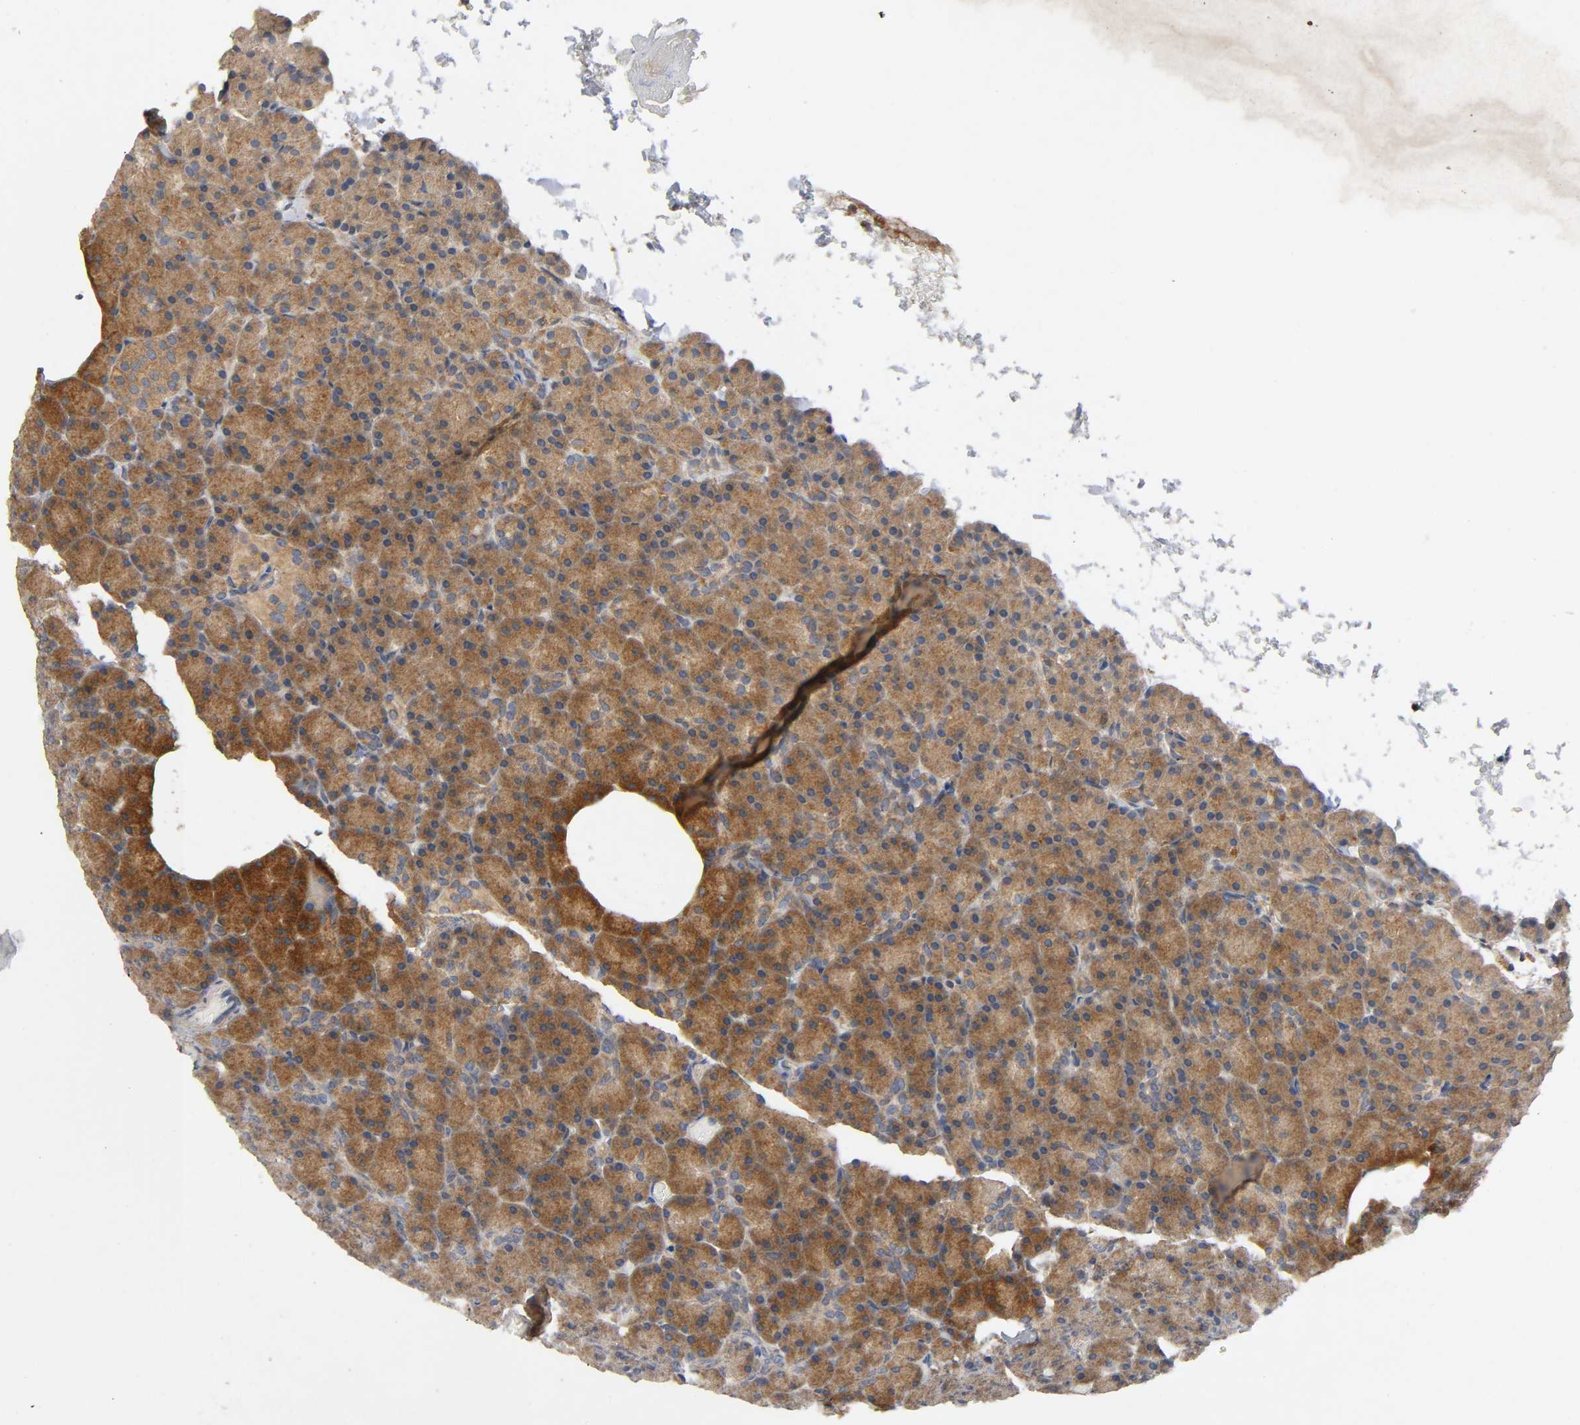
{"staining": {"intensity": "moderate", "quantity": ">75%", "location": "cytoplasmic/membranous"}, "tissue": "pancreas", "cell_type": "Exocrine glandular cells", "image_type": "normal", "snomed": [{"axis": "morphology", "description": "Normal tissue, NOS"}, {"axis": "topography", "description": "Pancreas"}], "caption": "Exocrine glandular cells demonstrate moderate cytoplasmic/membranous expression in approximately >75% of cells in normal pancreas. Using DAB (brown) and hematoxylin (blue) stains, captured at high magnification using brightfield microscopy.", "gene": "IKBKB", "patient": {"sex": "female", "age": 43}}